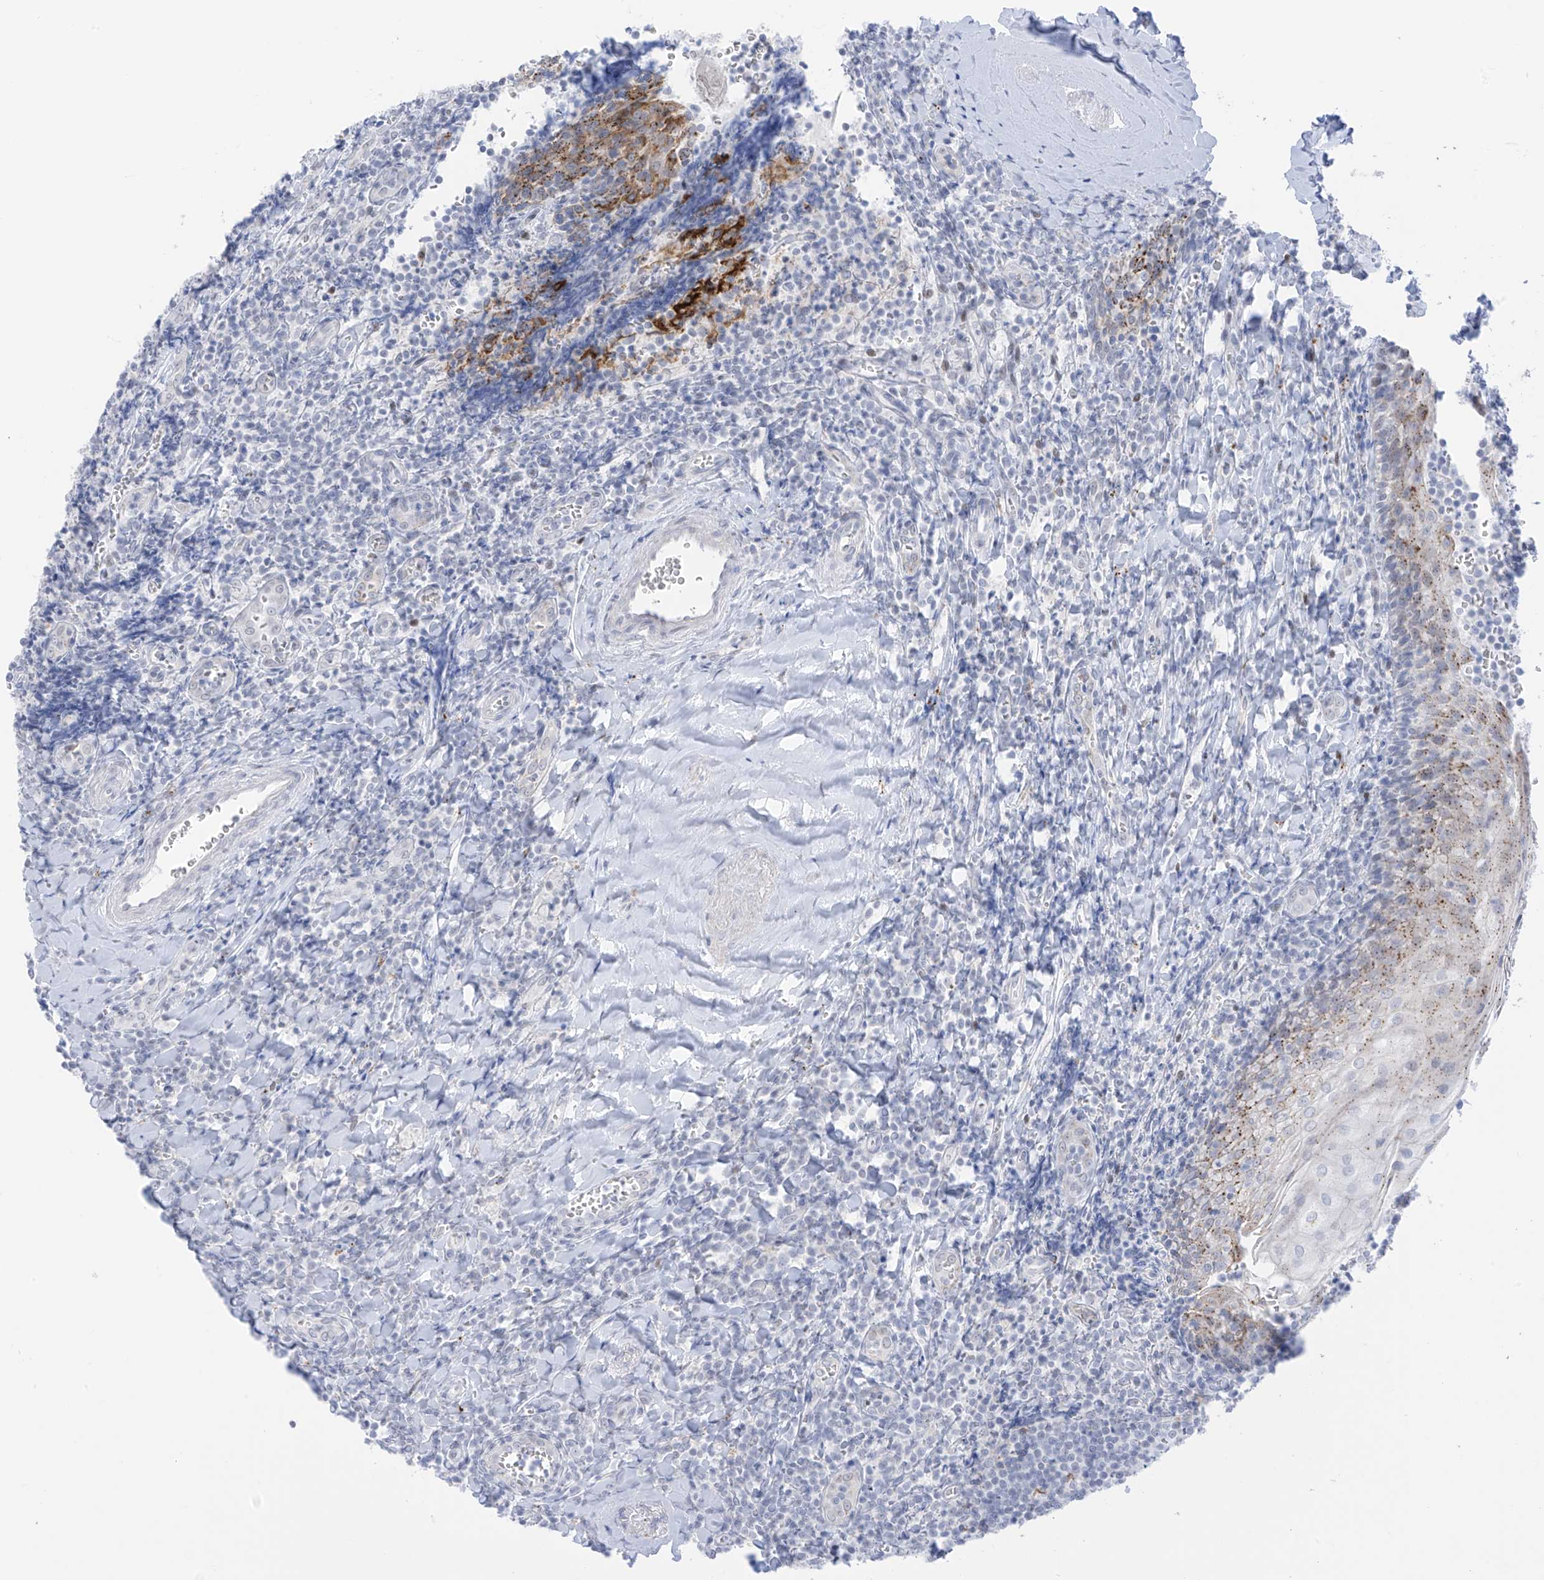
{"staining": {"intensity": "negative", "quantity": "none", "location": "none"}, "tissue": "tonsil", "cell_type": "Germinal center cells", "image_type": "normal", "snomed": [{"axis": "morphology", "description": "Normal tissue, NOS"}, {"axis": "topography", "description": "Tonsil"}], "caption": "The histopathology image exhibits no significant expression in germinal center cells of tonsil. (Immunohistochemistry, brightfield microscopy, high magnification).", "gene": "PSPH", "patient": {"sex": "male", "age": 27}}